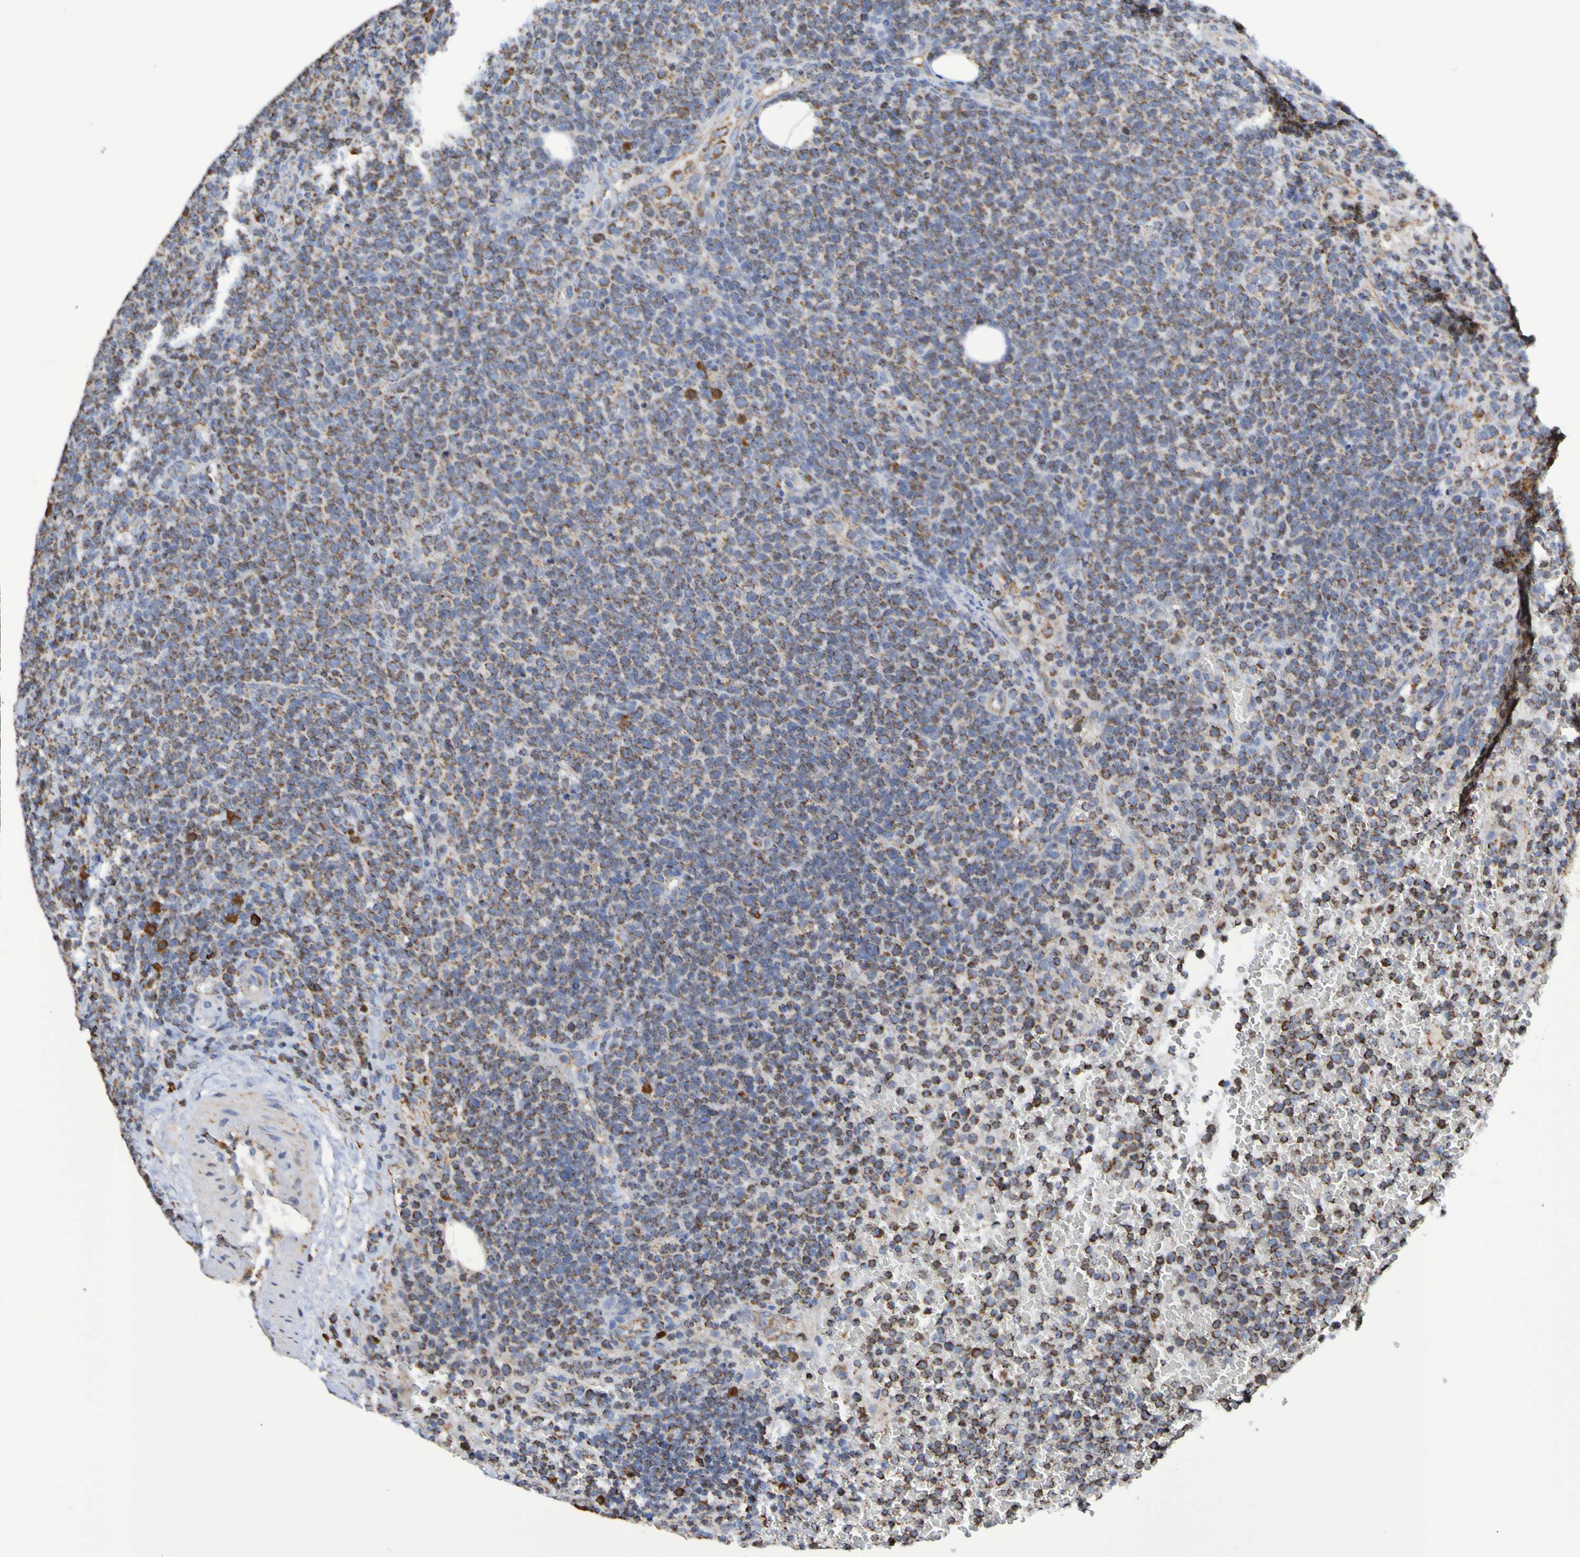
{"staining": {"intensity": "moderate", "quantity": "25%-75%", "location": "cytoplasmic/membranous"}, "tissue": "lymphoma", "cell_type": "Tumor cells", "image_type": "cancer", "snomed": [{"axis": "morphology", "description": "Malignant lymphoma, non-Hodgkin's type, High grade"}, {"axis": "topography", "description": "Lymph node"}], "caption": "Immunohistochemical staining of malignant lymphoma, non-Hodgkin's type (high-grade) displays medium levels of moderate cytoplasmic/membranous protein expression in about 25%-75% of tumor cells.", "gene": "IL18R1", "patient": {"sex": "male", "age": 61}}